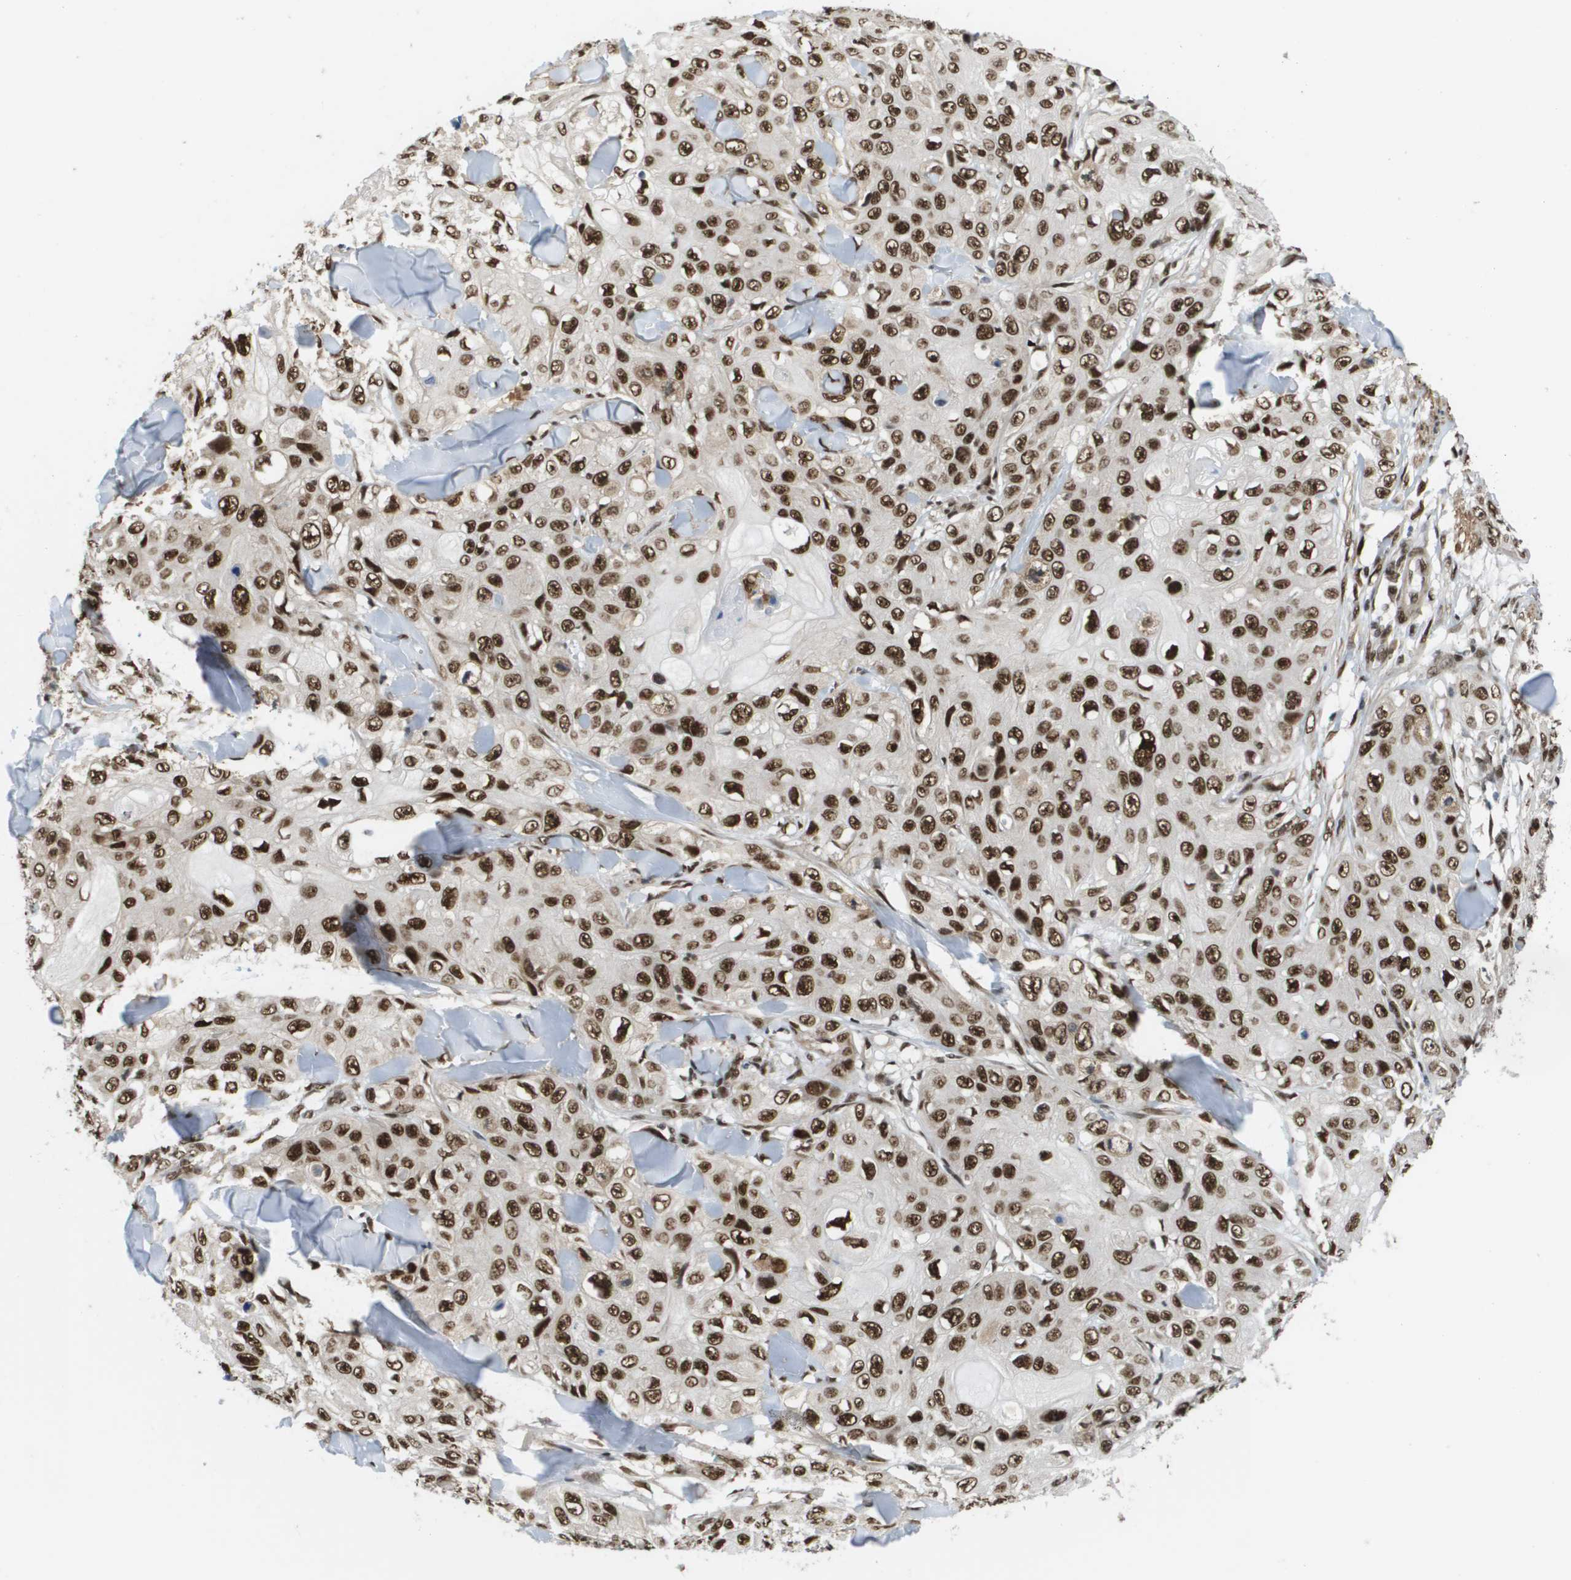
{"staining": {"intensity": "strong", "quantity": ">75%", "location": "nuclear"}, "tissue": "skin cancer", "cell_type": "Tumor cells", "image_type": "cancer", "snomed": [{"axis": "morphology", "description": "Squamous cell carcinoma, NOS"}, {"axis": "topography", "description": "Skin"}], "caption": "This is an image of immunohistochemistry (IHC) staining of skin cancer, which shows strong expression in the nuclear of tumor cells.", "gene": "PRCC", "patient": {"sex": "male", "age": 86}}